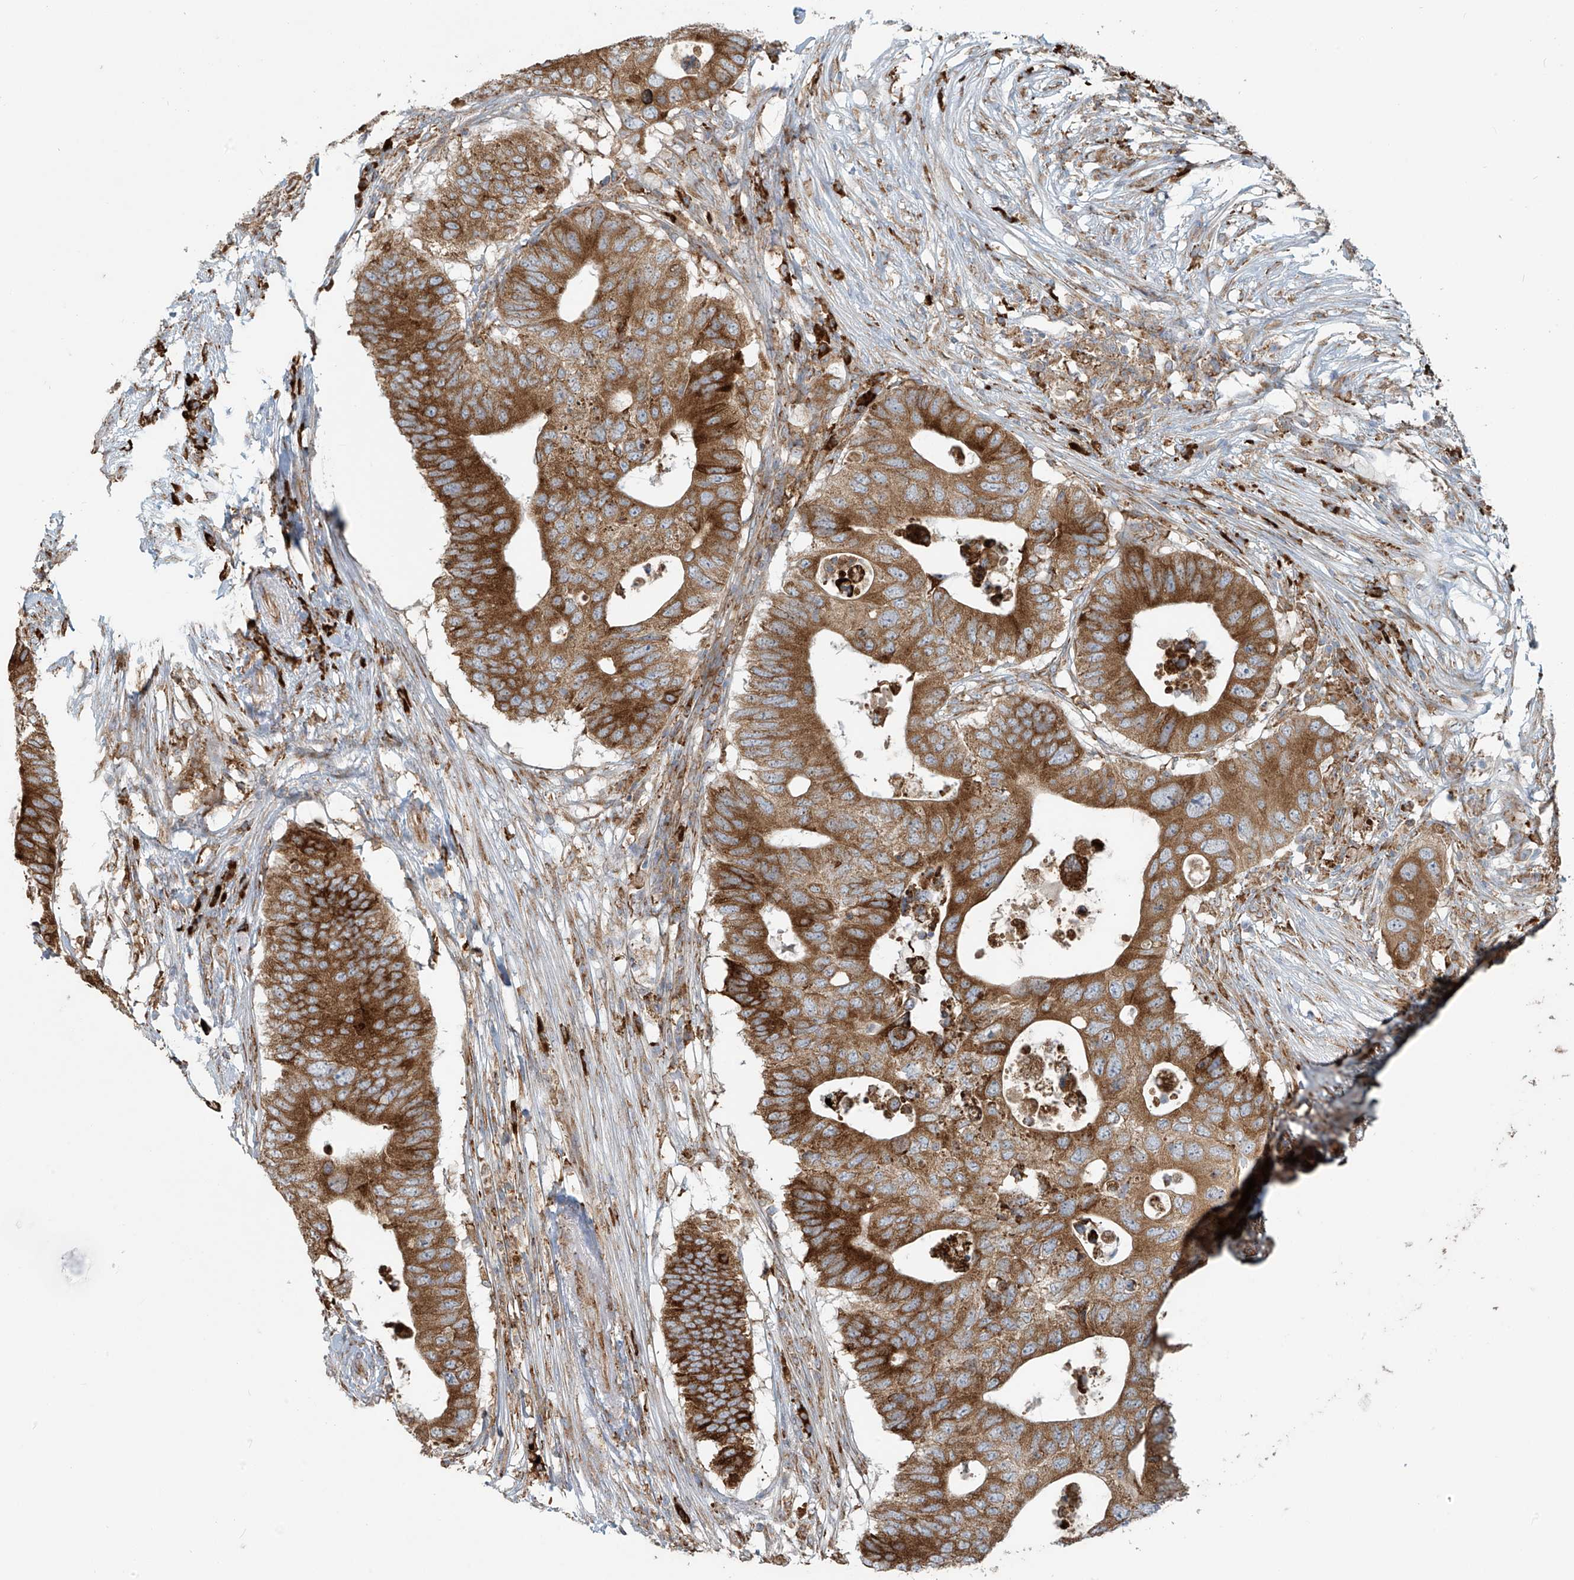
{"staining": {"intensity": "moderate", "quantity": ">75%", "location": "cytoplasmic/membranous"}, "tissue": "colorectal cancer", "cell_type": "Tumor cells", "image_type": "cancer", "snomed": [{"axis": "morphology", "description": "Adenocarcinoma, NOS"}, {"axis": "topography", "description": "Colon"}], "caption": "Immunohistochemical staining of colorectal cancer (adenocarcinoma) demonstrates medium levels of moderate cytoplasmic/membranous staining in approximately >75% of tumor cells.", "gene": "KATNIP", "patient": {"sex": "male", "age": 71}}